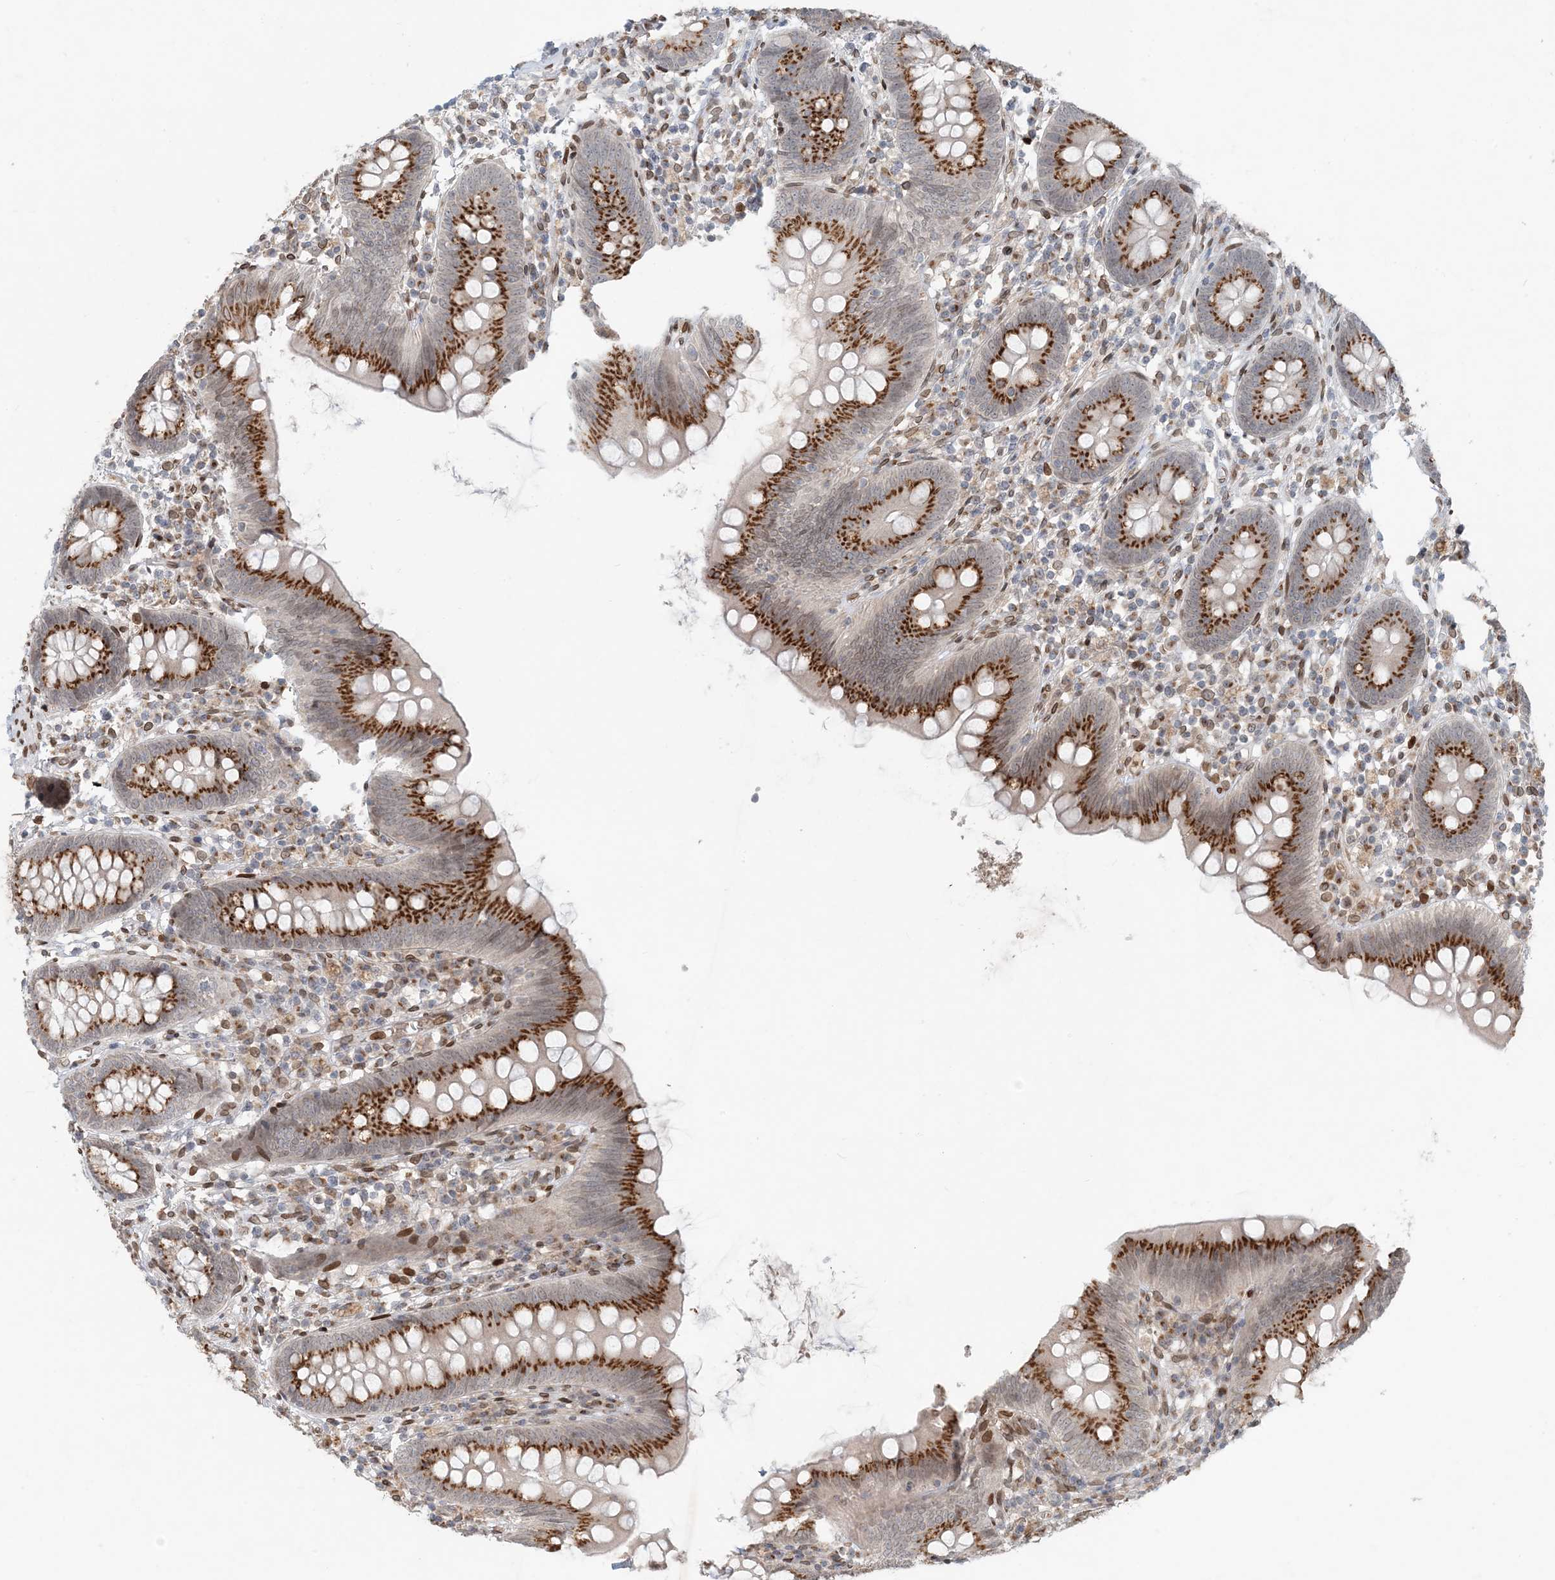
{"staining": {"intensity": "strong", "quantity": ">75%", "location": "cytoplasmic/membranous"}, "tissue": "appendix", "cell_type": "Glandular cells", "image_type": "normal", "snomed": [{"axis": "morphology", "description": "Normal tissue, NOS"}, {"axis": "topography", "description": "Appendix"}], "caption": "Immunohistochemistry (DAB) staining of normal human appendix displays strong cytoplasmic/membranous protein positivity in about >75% of glandular cells.", "gene": "SLC35A2", "patient": {"sex": "female", "age": 62}}